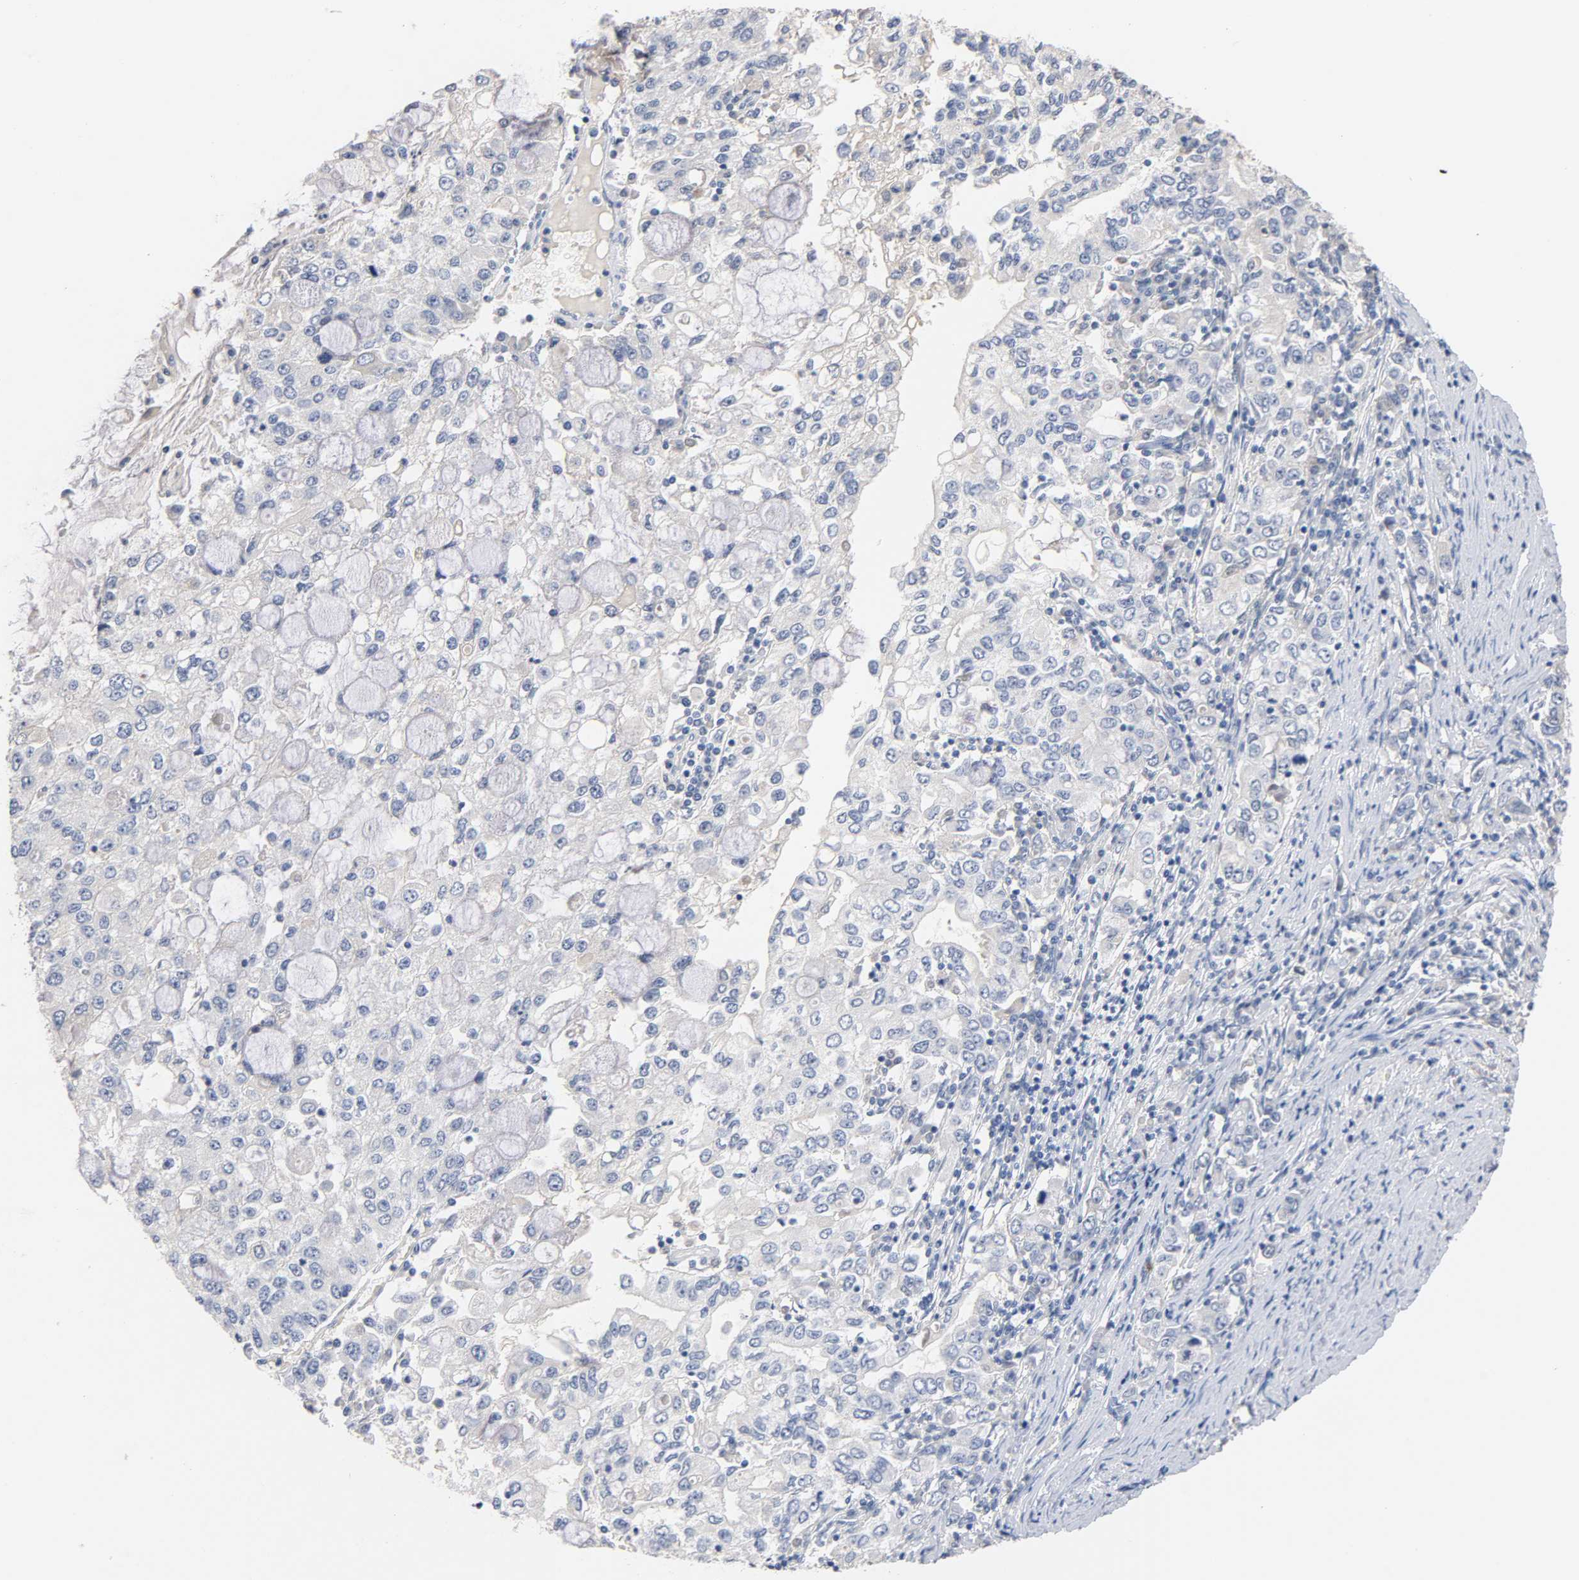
{"staining": {"intensity": "negative", "quantity": "none", "location": "none"}, "tissue": "stomach cancer", "cell_type": "Tumor cells", "image_type": "cancer", "snomed": [{"axis": "morphology", "description": "Adenocarcinoma, NOS"}, {"axis": "topography", "description": "Stomach, lower"}], "caption": "An immunohistochemistry photomicrograph of stomach cancer (adenocarcinoma) is shown. There is no staining in tumor cells of stomach cancer (adenocarcinoma).", "gene": "ZCCHC13", "patient": {"sex": "female", "age": 72}}